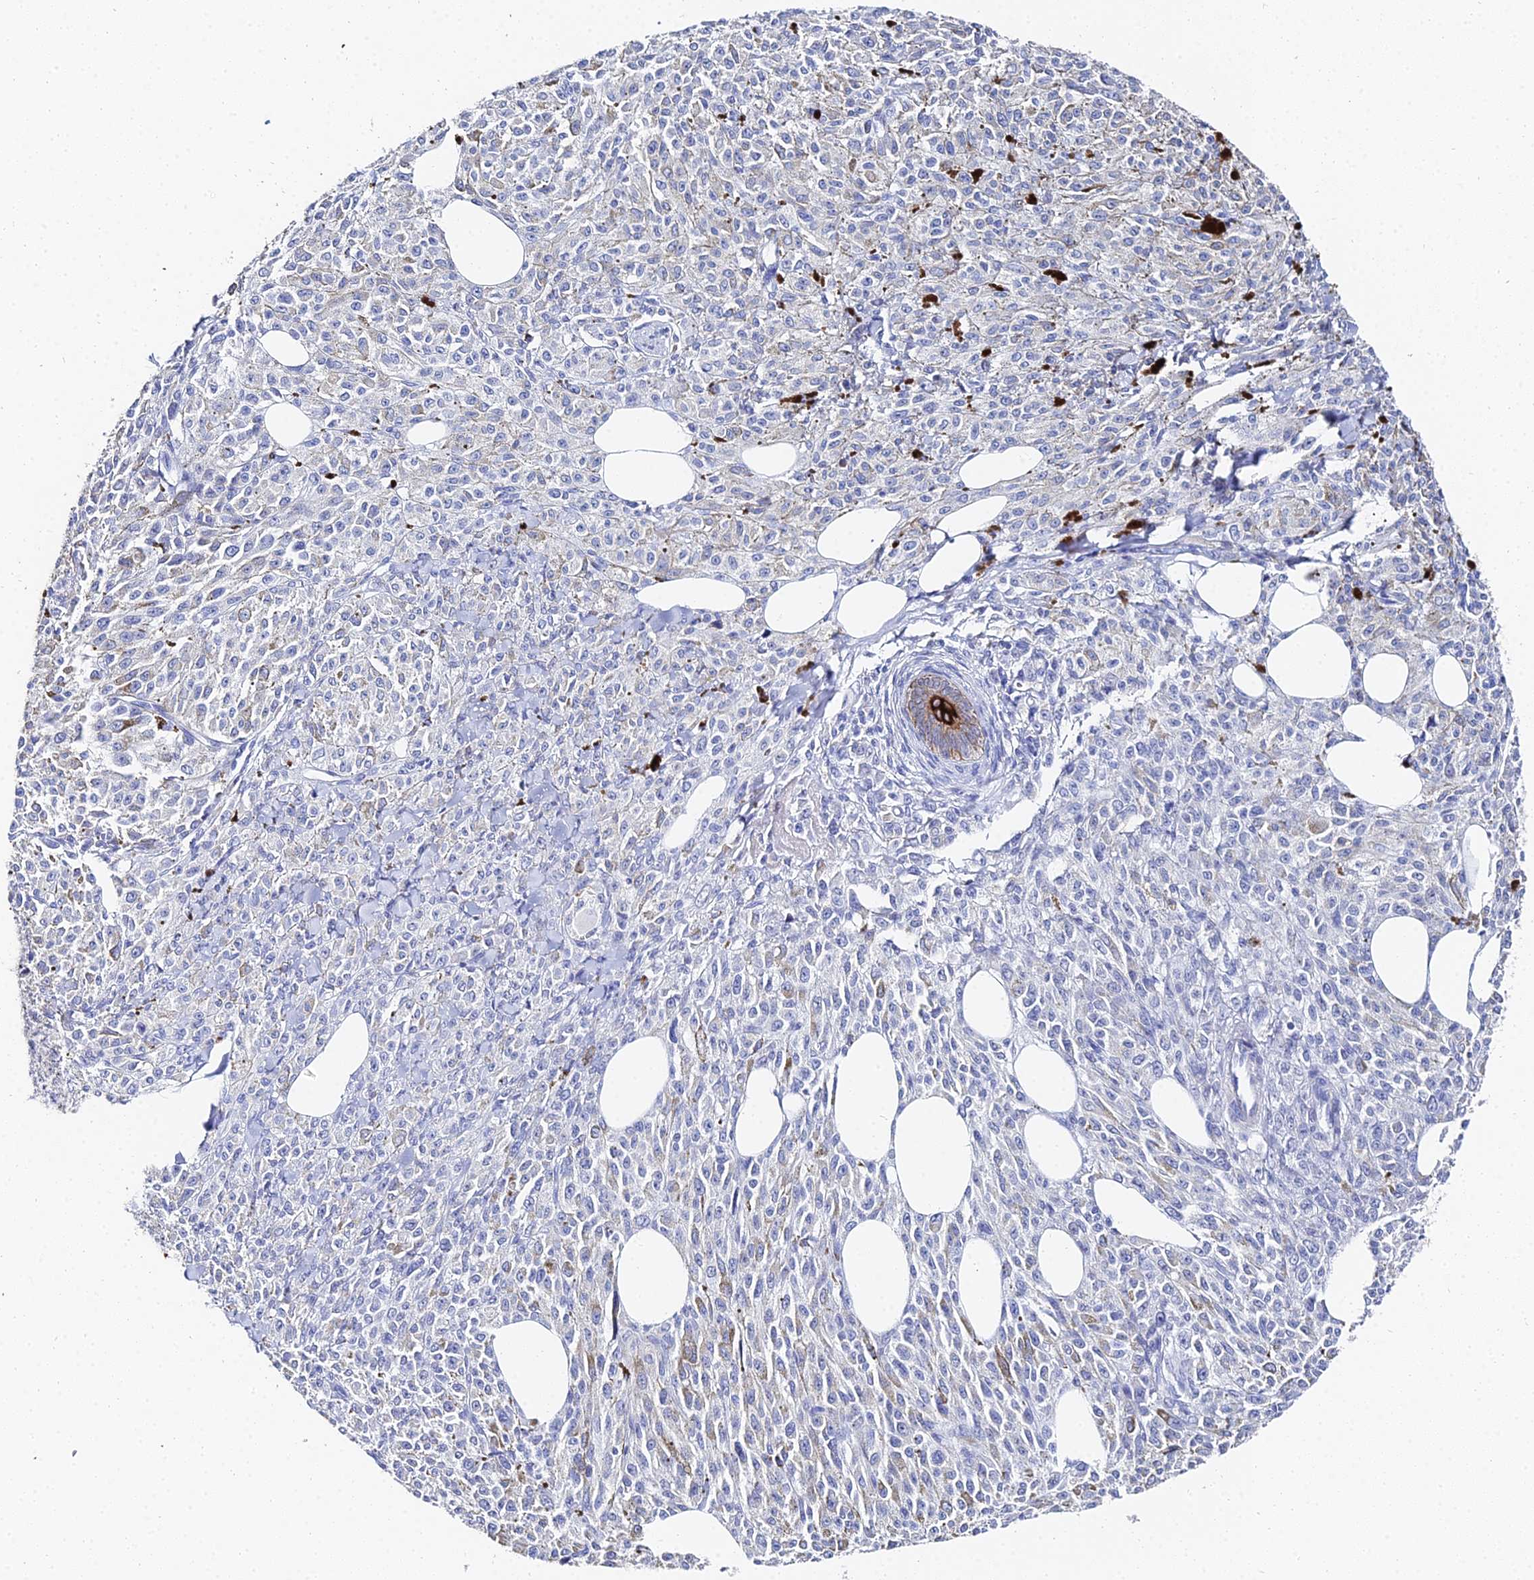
{"staining": {"intensity": "negative", "quantity": "none", "location": "none"}, "tissue": "melanoma", "cell_type": "Tumor cells", "image_type": "cancer", "snomed": [{"axis": "morphology", "description": "Malignant melanoma, NOS"}, {"axis": "topography", "description": "Skin"}], "caption": "IHC of human malignant melanoma exhibits no expression in tumor cells.", "gene": "KRT17", "patient": {"sex": "female", "age": 52}}